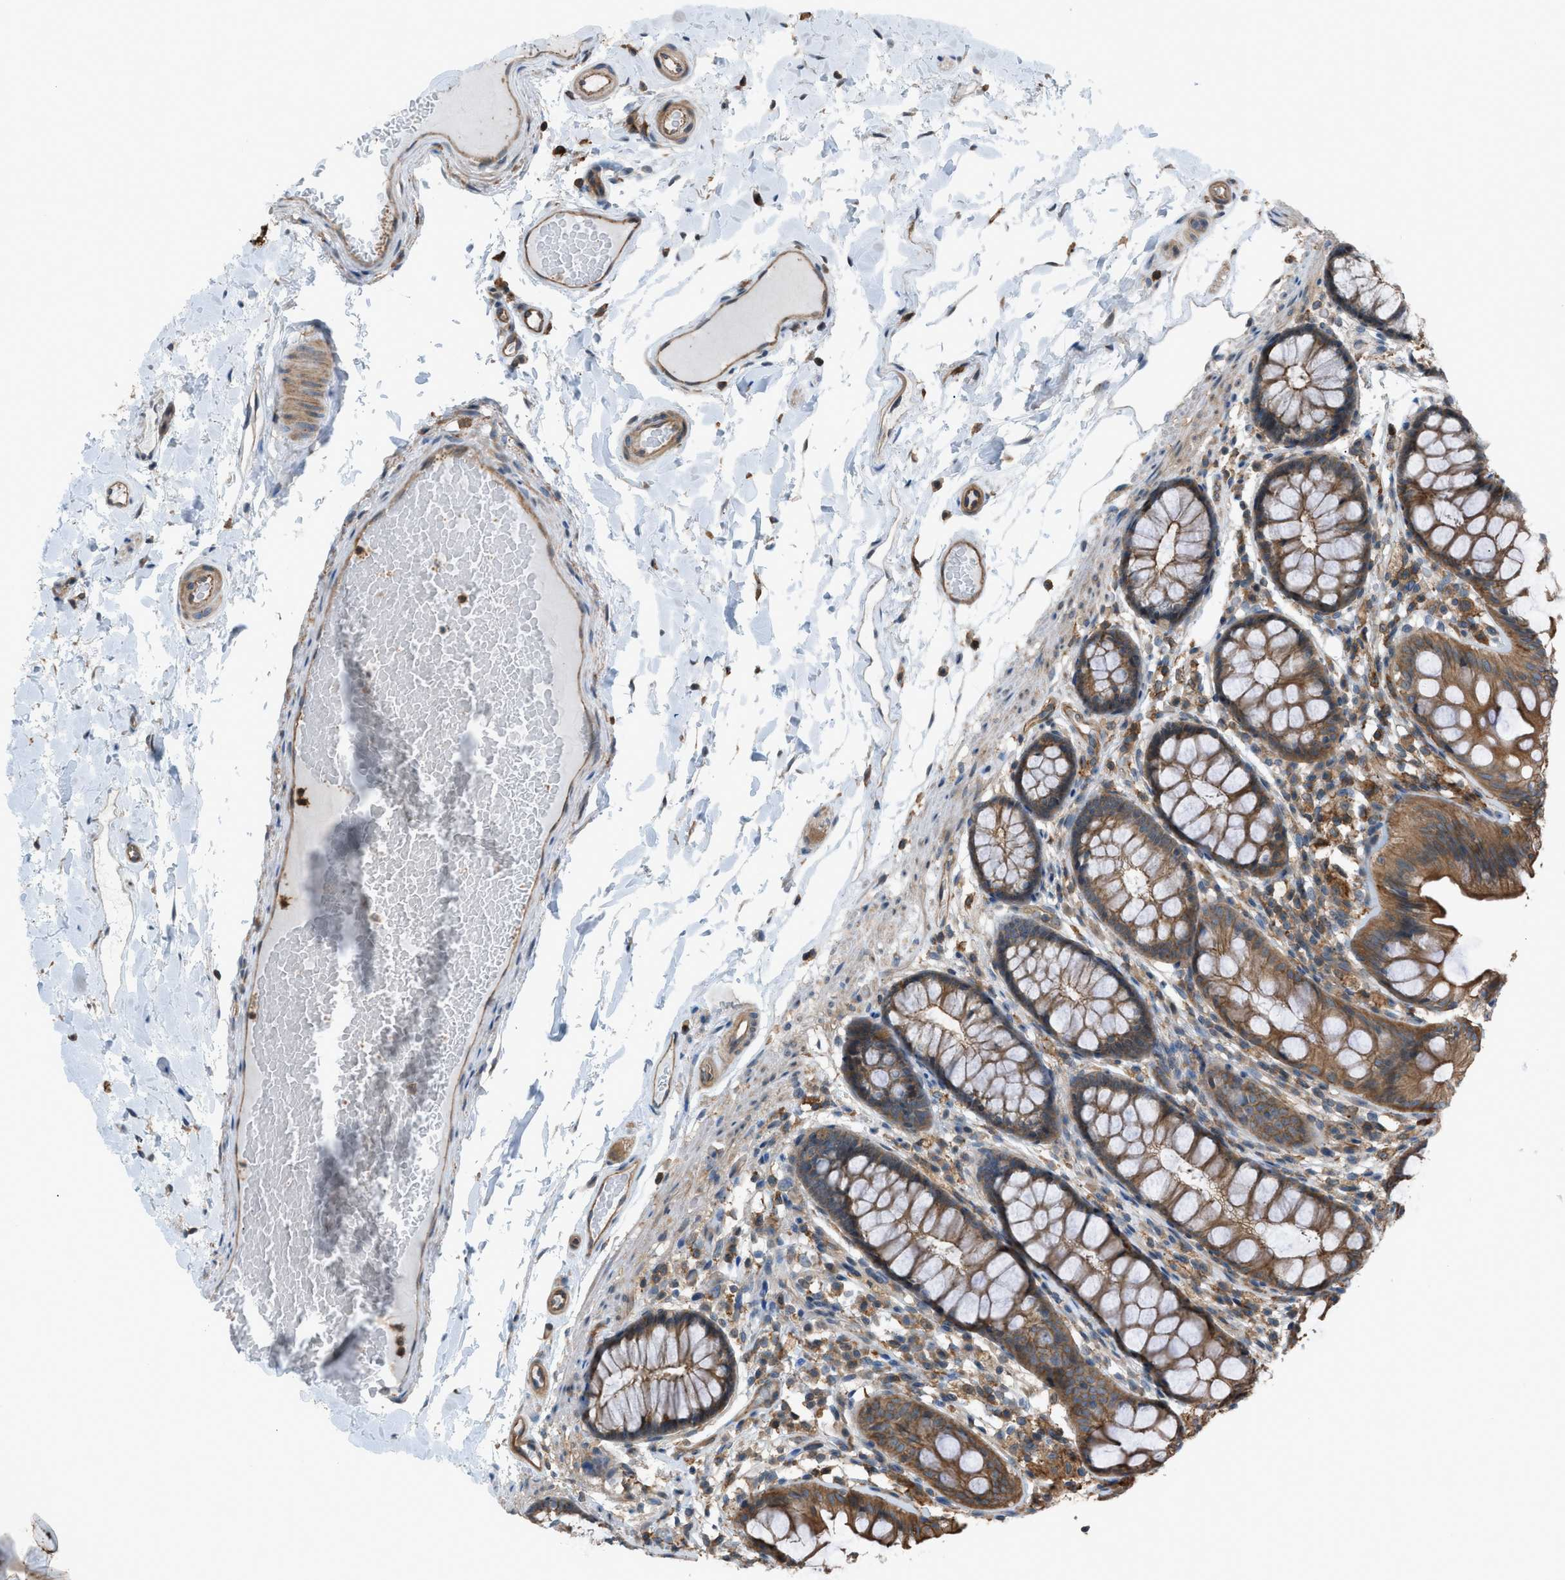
{"staining": {"intensity": "moderate", "quantity": ">75%", "location": "cytoplasmic/membranous"}, "tissue": "colon", "cell_type": "Endothelial cells", "image_type": "normal", "snomed": [{"axis": "morphology", "description": "Normal tissue, NOS"}, {"axis": "topography", "description": "Colon"}], "caption": "Protein staining of unremarkable colon exhibits moderate cytoplasmic/membranous expression in approximately >75% of endothelial cells.", "gene": "DYRK1A", "patient": {"sex": "female", "age": 56}}